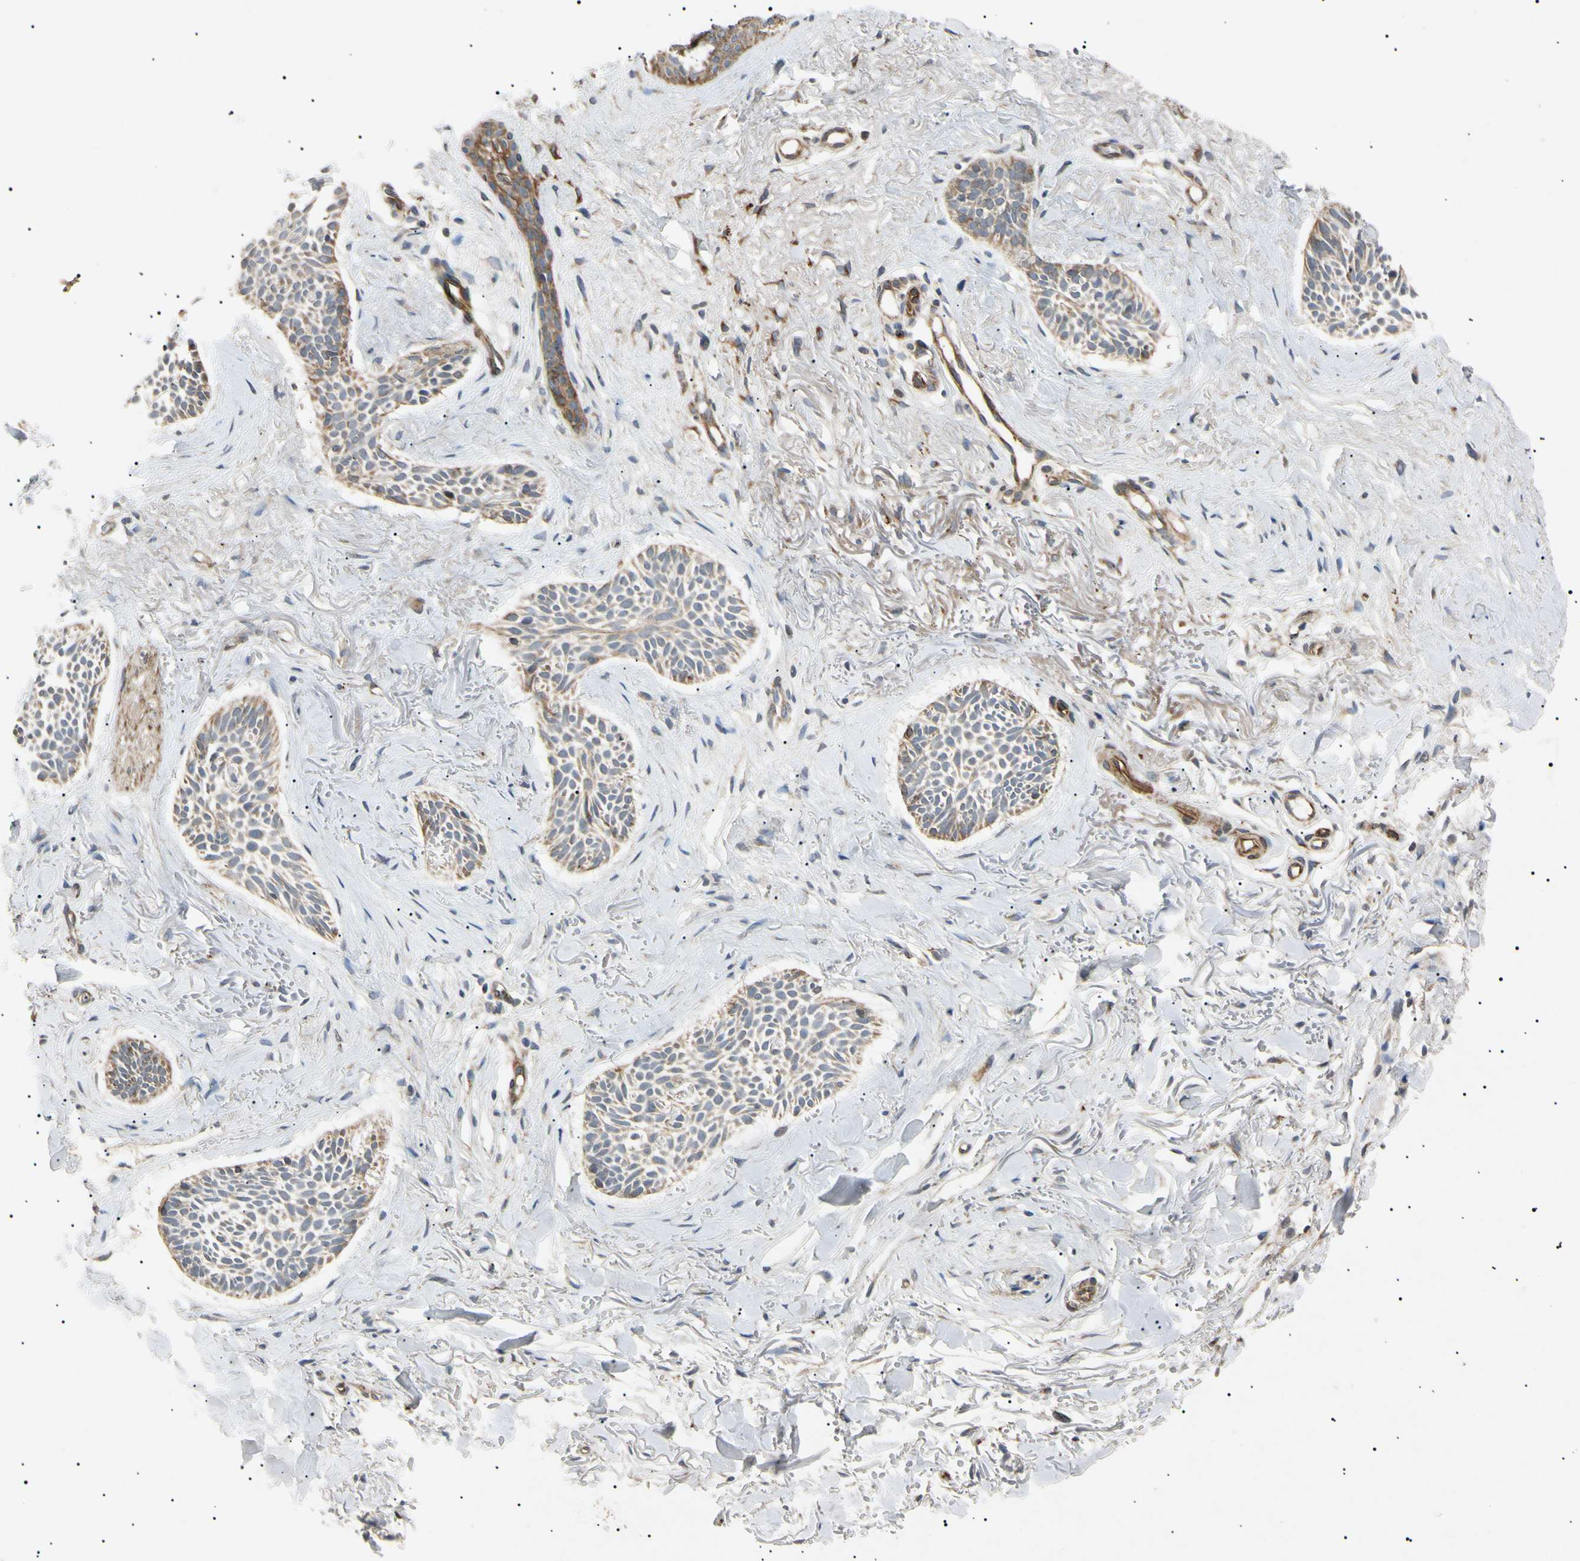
{"staining": {"intensity": "weak", "quantity": "25%-75%", "location": "cytoplasmic/membranous"}, "tissue": "skin cancer", "cell_type": "Tumor cells", "image_type": "cancer", "snomed": [{"axis": "morphology", "description": "Normal tissue, NOS"}, {"axis": "morphology", "description": "Basal cell carcinoma"}, {"axis": "topography", "description": "Skin"}], "caption": "There is low levels of weak cytoplasmic/membranous staining in tumor cells of skin cancer, as demonstrated by immunohistochemical staining (brown color).", "gene": "TUBB4A", "patient": {"sex": "female", "age": 84}}